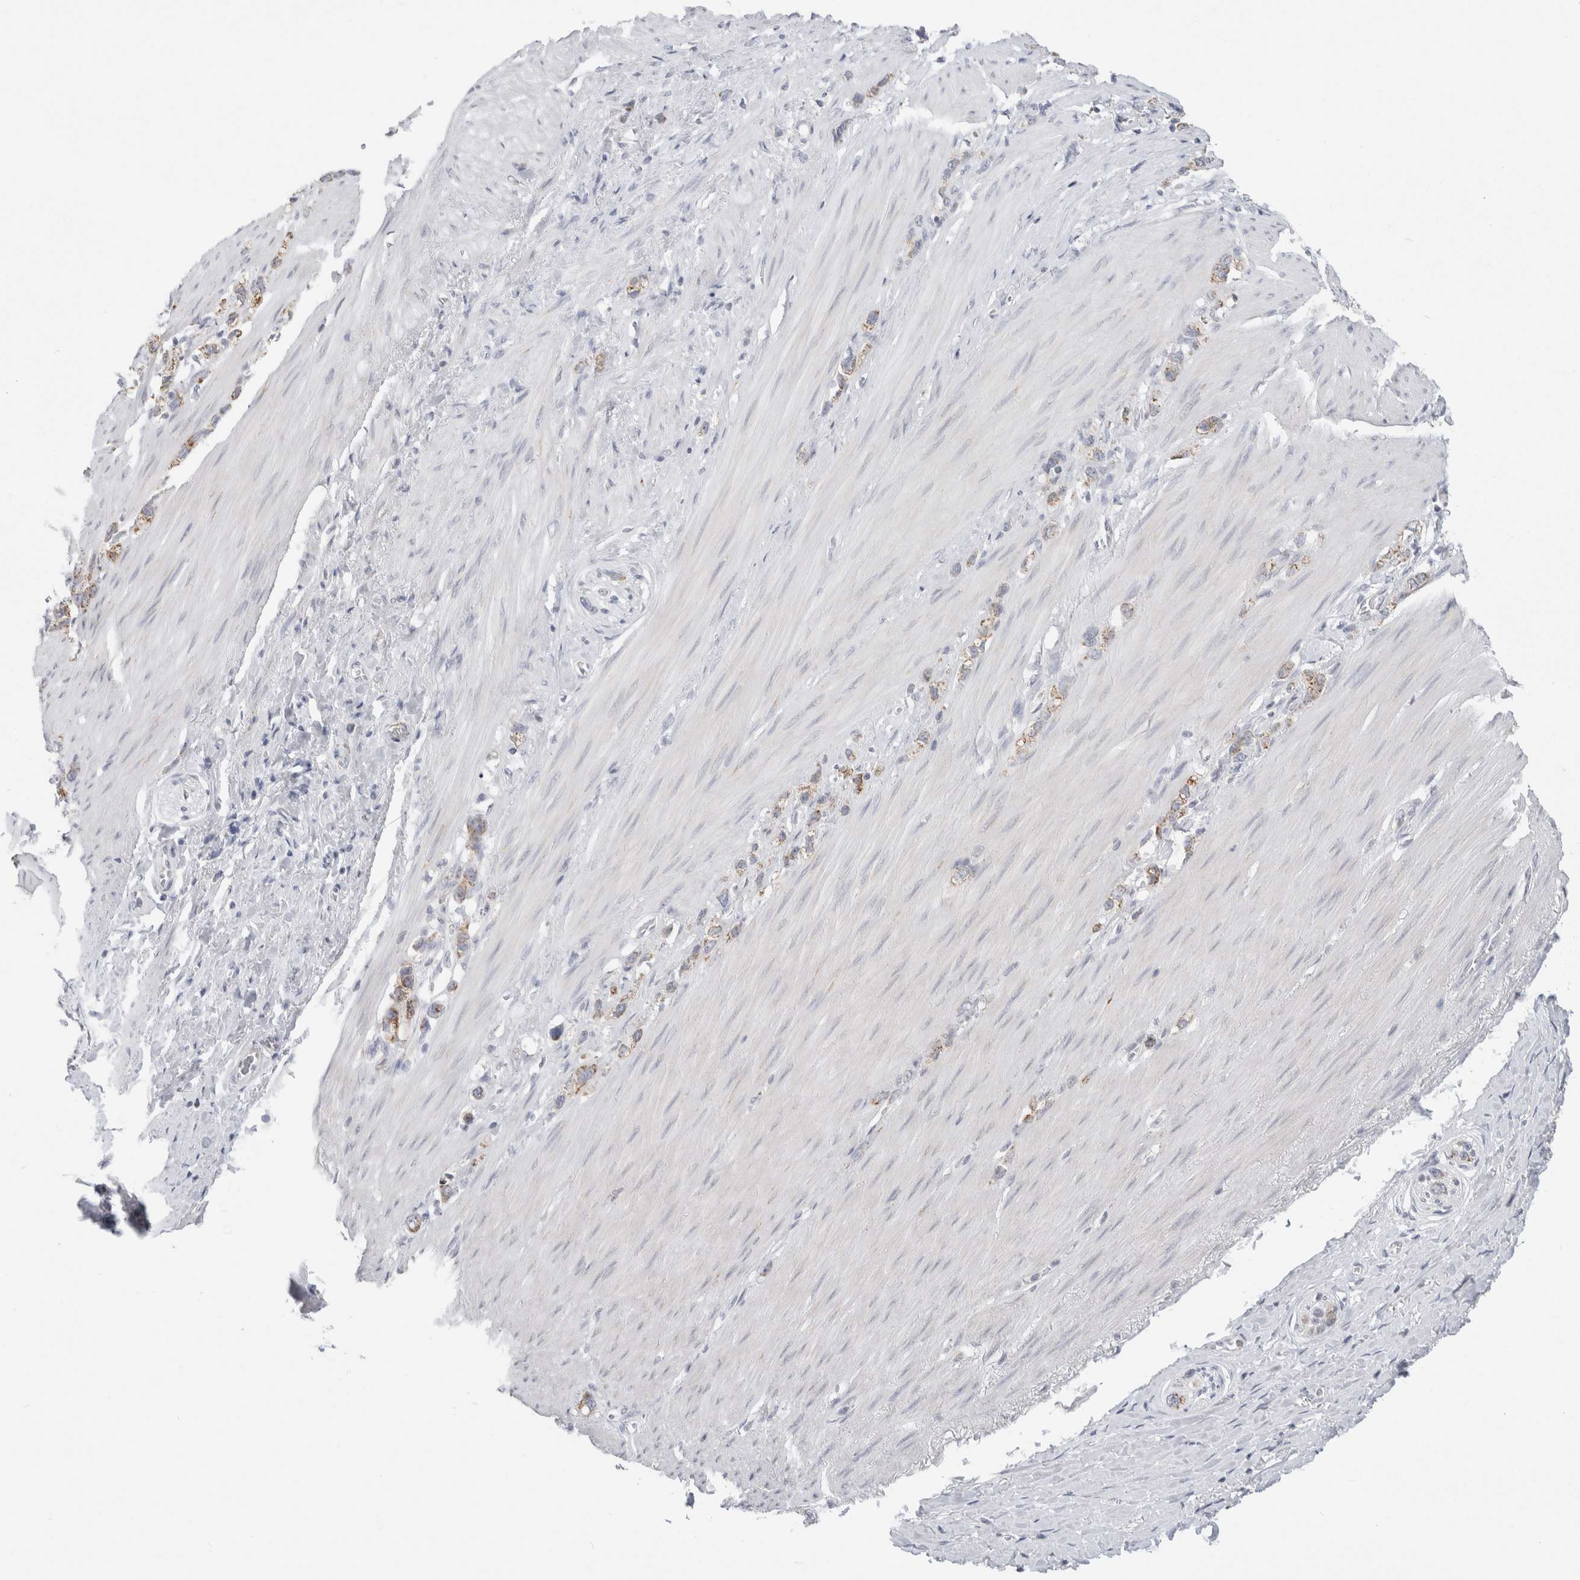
{"staining": {"intensity": "moderate", "quantity": ">75%", "location": "cytoplasmic/membranous"}, "tissue": "stomach cancer", "cell_type": "Tumor cells", "image_type": "cancer", "snomed": [{"axis": "morphology", "description": "Normal tissue, NOS"}, {"axis": "morphology", "description": "Adenocarcinoma, NOS"}, {"axis": "morphology", "description": "Adenocarcinoma, High grade"}, {"axis": "topography", "description": "Stomach, upper"}, {"axis": "topography", "description": "Stomach"}], "caption": "A photomicrograph showing moderate cytoplasmic/membranous positivity in about >75% of tumor cells in high-grade adenocarcinoma (stomach), as visualized by brown immunohistochemical staining.", "gene": "FAHD1", "patient": {"sex": "female", "age": 65}}